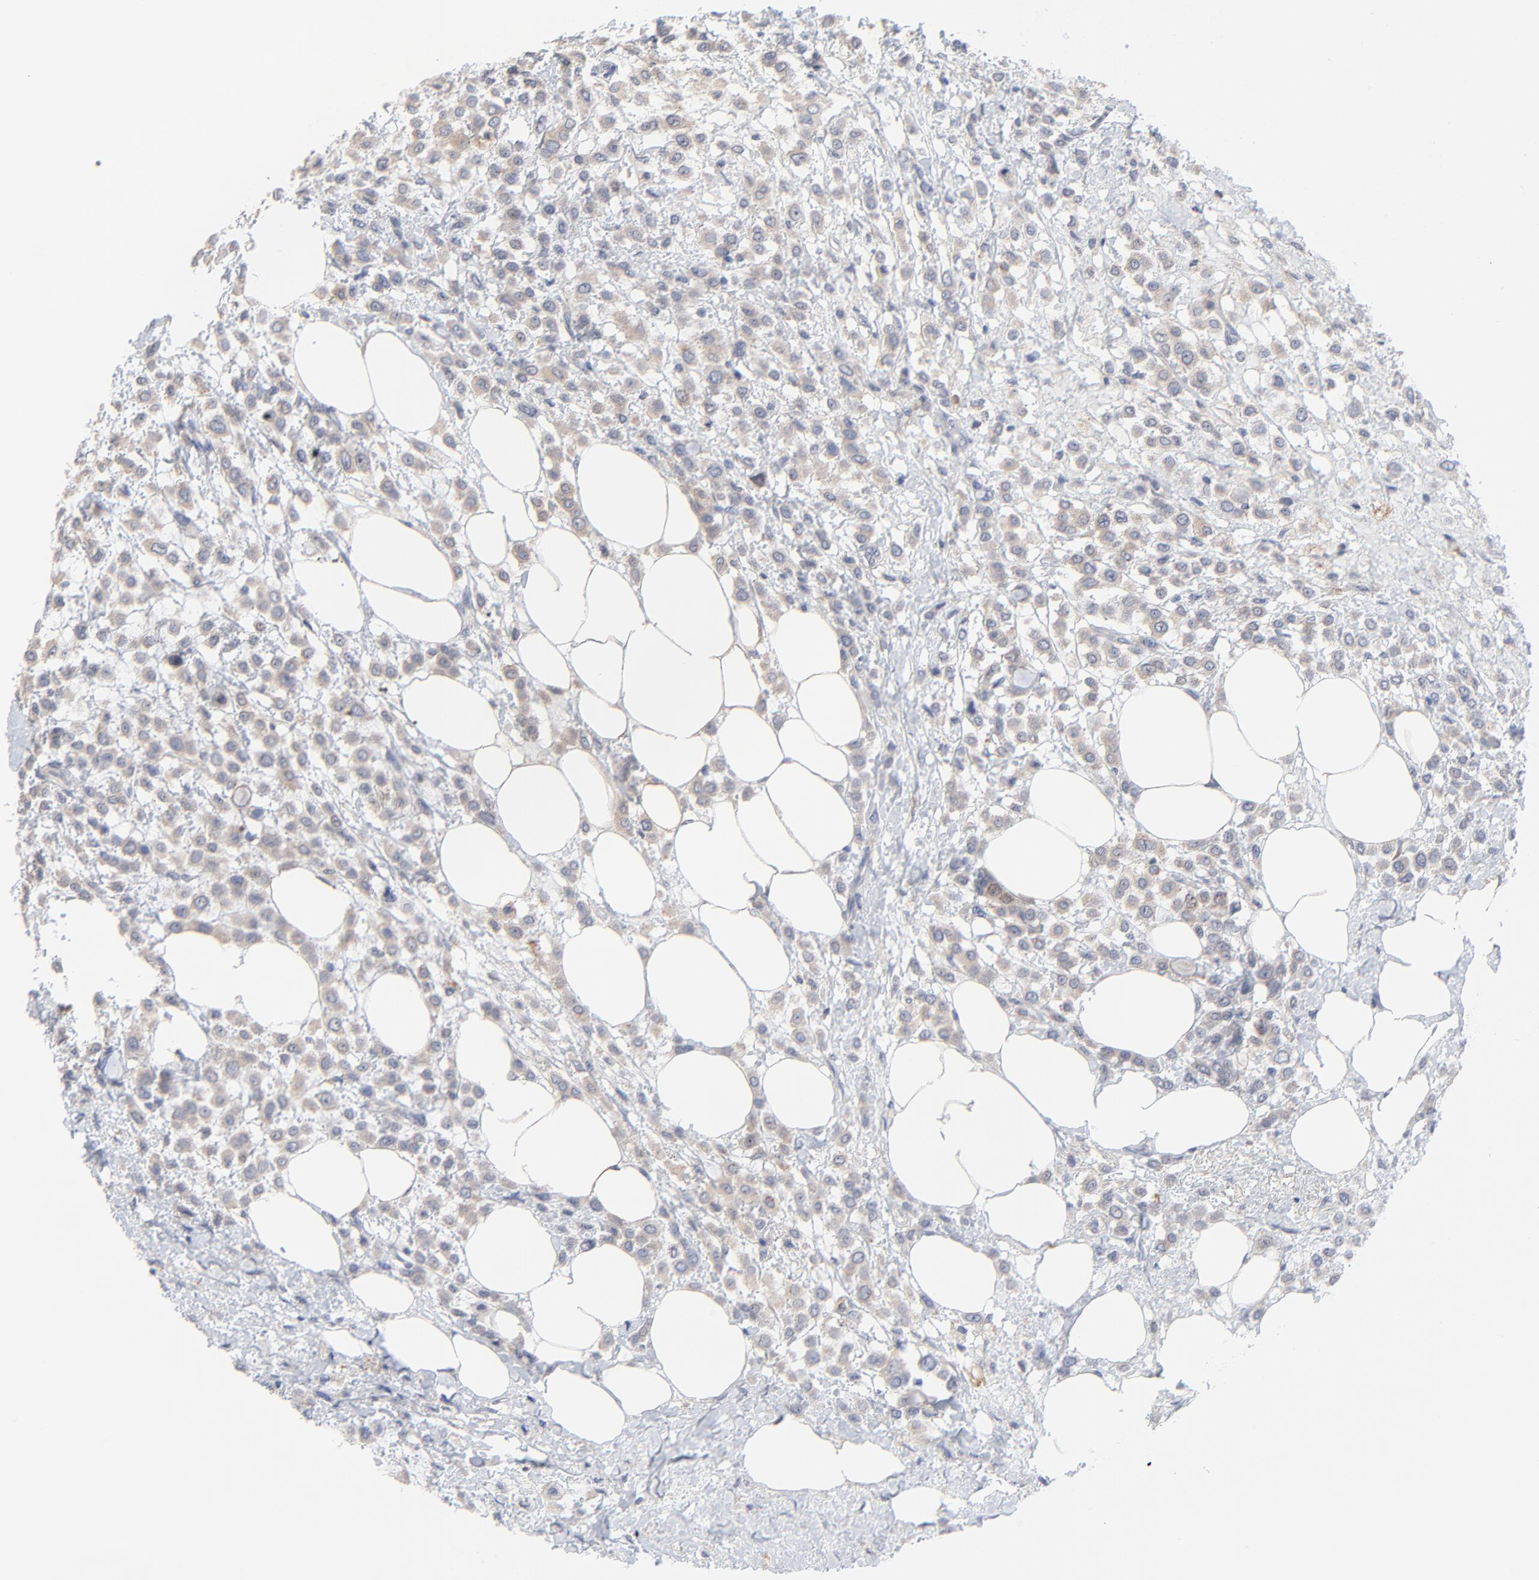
{"staining": {"intensity": "negative", "quantity": "none", "location": "none"}, "tissue": "breast cancer", "cell_type": "Tumor cells", "image_type": "cancer", "snomed": [{"axis": "morphology", "description": "Lobular carcinoma"}, {"axis": "topography", "description": "Breast"}], "caption": "This is a image of immunohistochemistry staining of breast cancer, which shows no positivity in tumor cells.", "gene": "DHRSX", "patient": {"sex": "female", "age": 85}}